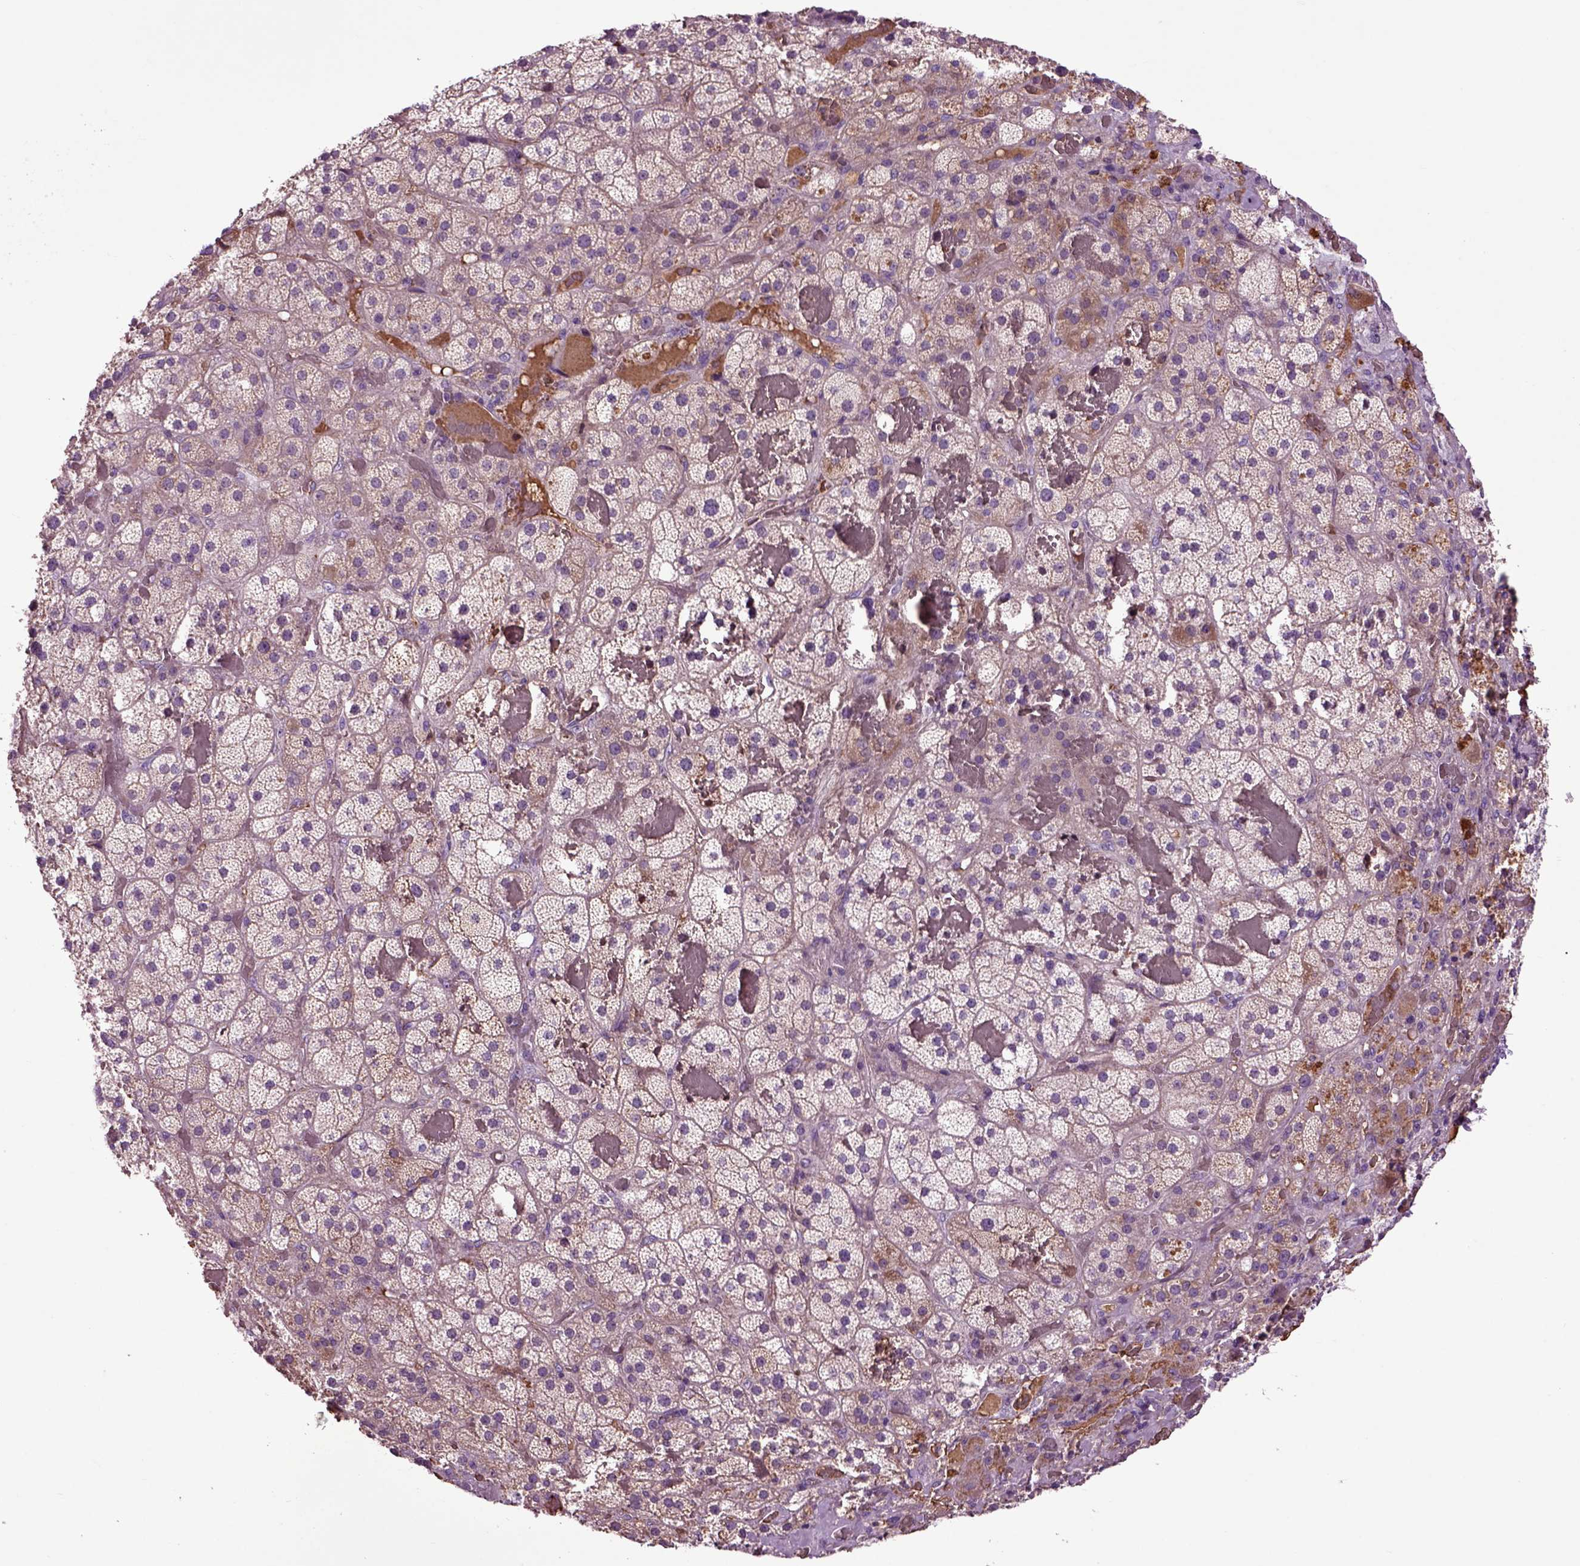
{"staining": {"intensity": "moderate", "quantity": "<25%", "location": "cytoplasmic/membranous"}, "tissue": "adrenal gland", "cell_type": "Glandular cells", "image_type": "normal", "snomed": [{"axis": "morphology", "description": "Normal tissue, NOS"}, {"axis": "topography", "description": "Adrenal gland"}], "caption": "Glandular cells display moderate cytoplasmic/membranous positivity in approximately <25% of cells in benign adrenal gland. The protein is shown in brown color, while the nuclei are stained blue.", "gene": "SPON1", "patient": {"sex": "male", "age": 57}}